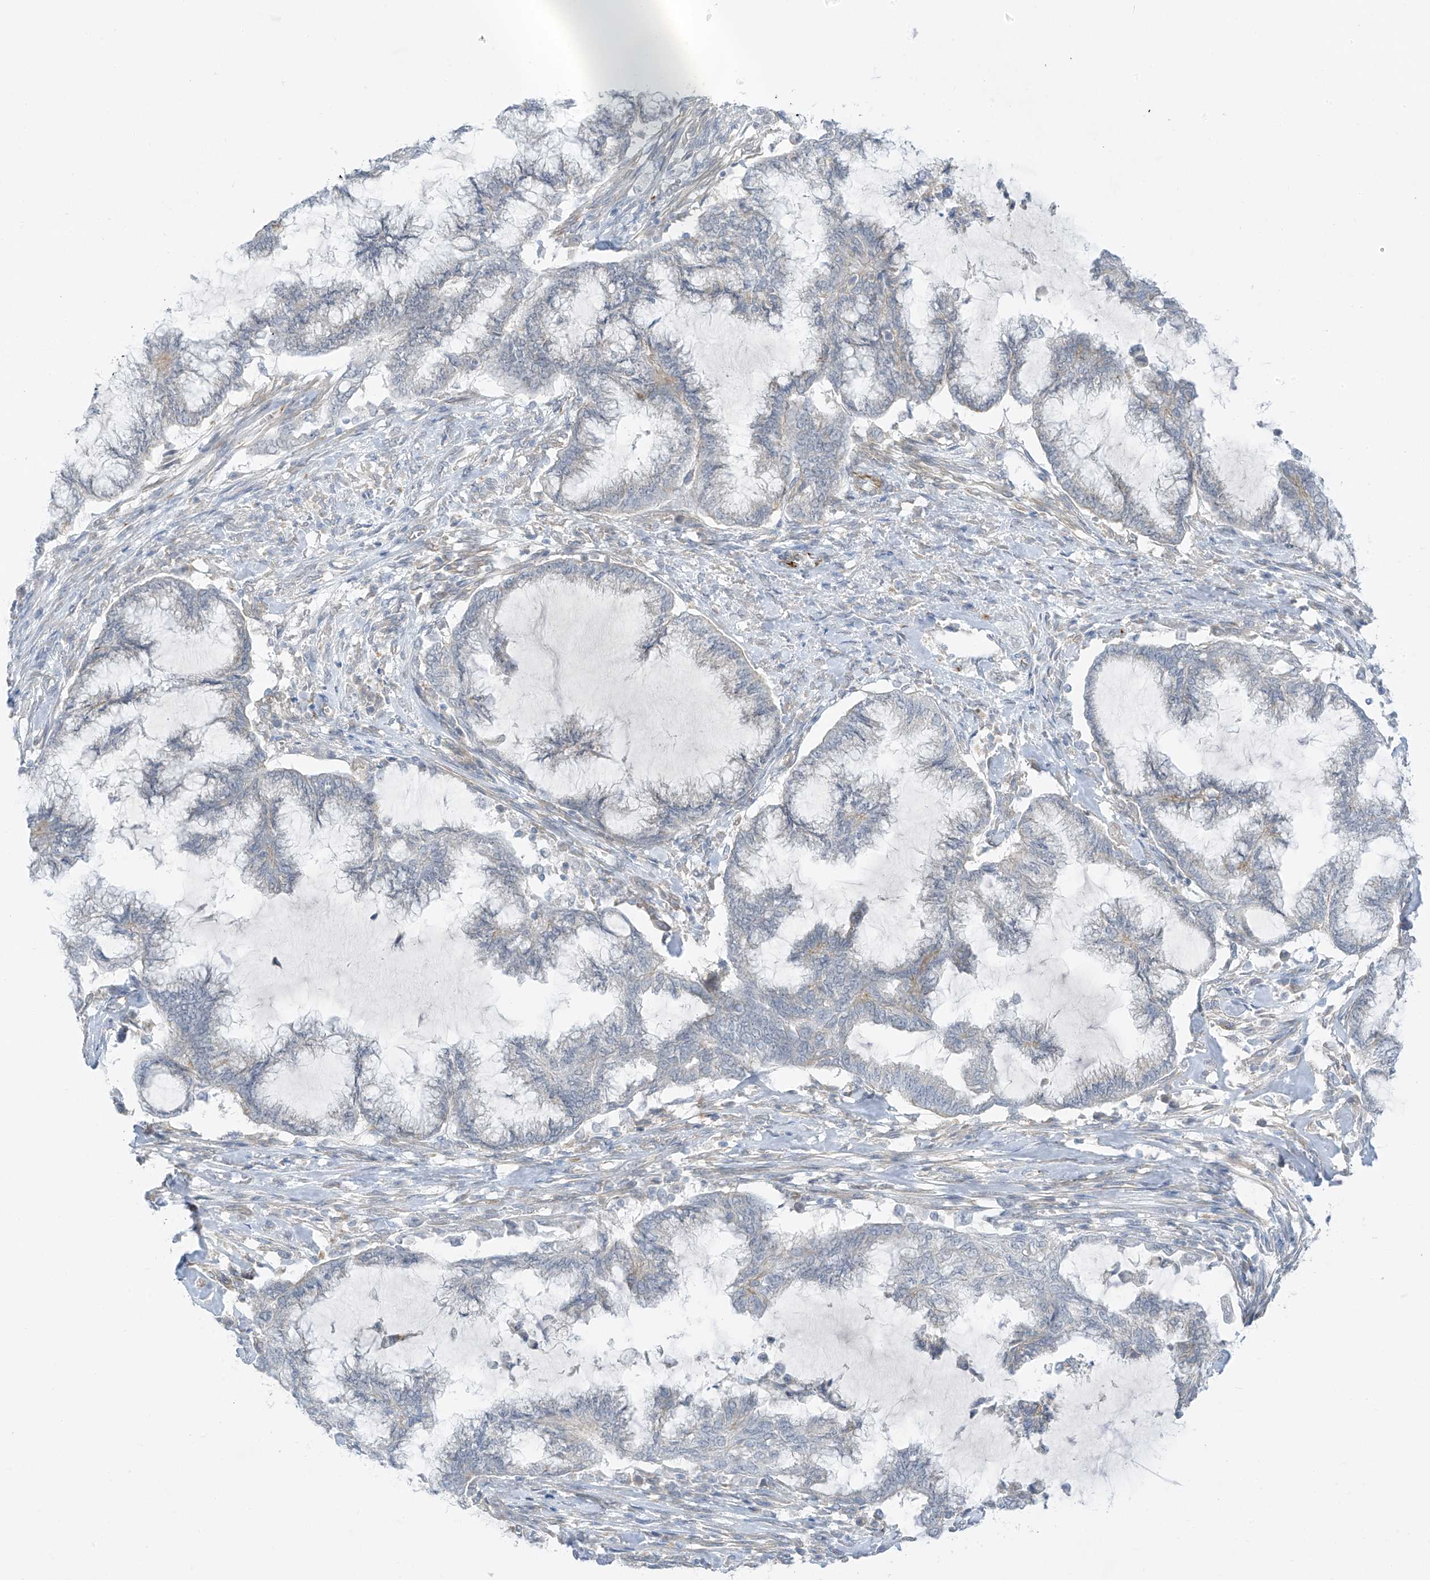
{"staining": {"intensity": "negative", "quantity": "none", "location": "none"}, "tissue": "endometrial cancer", "cell_type": "Tumor cells", "image_type": "cancer", "snomed": [{"axis": "morphology", "description": "Adenocarcinoma, NOS"}, {"axis": "topography", "description": "Endometrium"}], "caption": "The photomicrograph exhibits no significant expression in tumor cells of endometrial cancer. Brightfield microscopy of immunohistochemistry (IHC) stained with DAB (brown) and hematoxylin (blue), captured at high magnification.", "gene": "HS6ST2", "patient": {"sex": "female", "age": 86}}